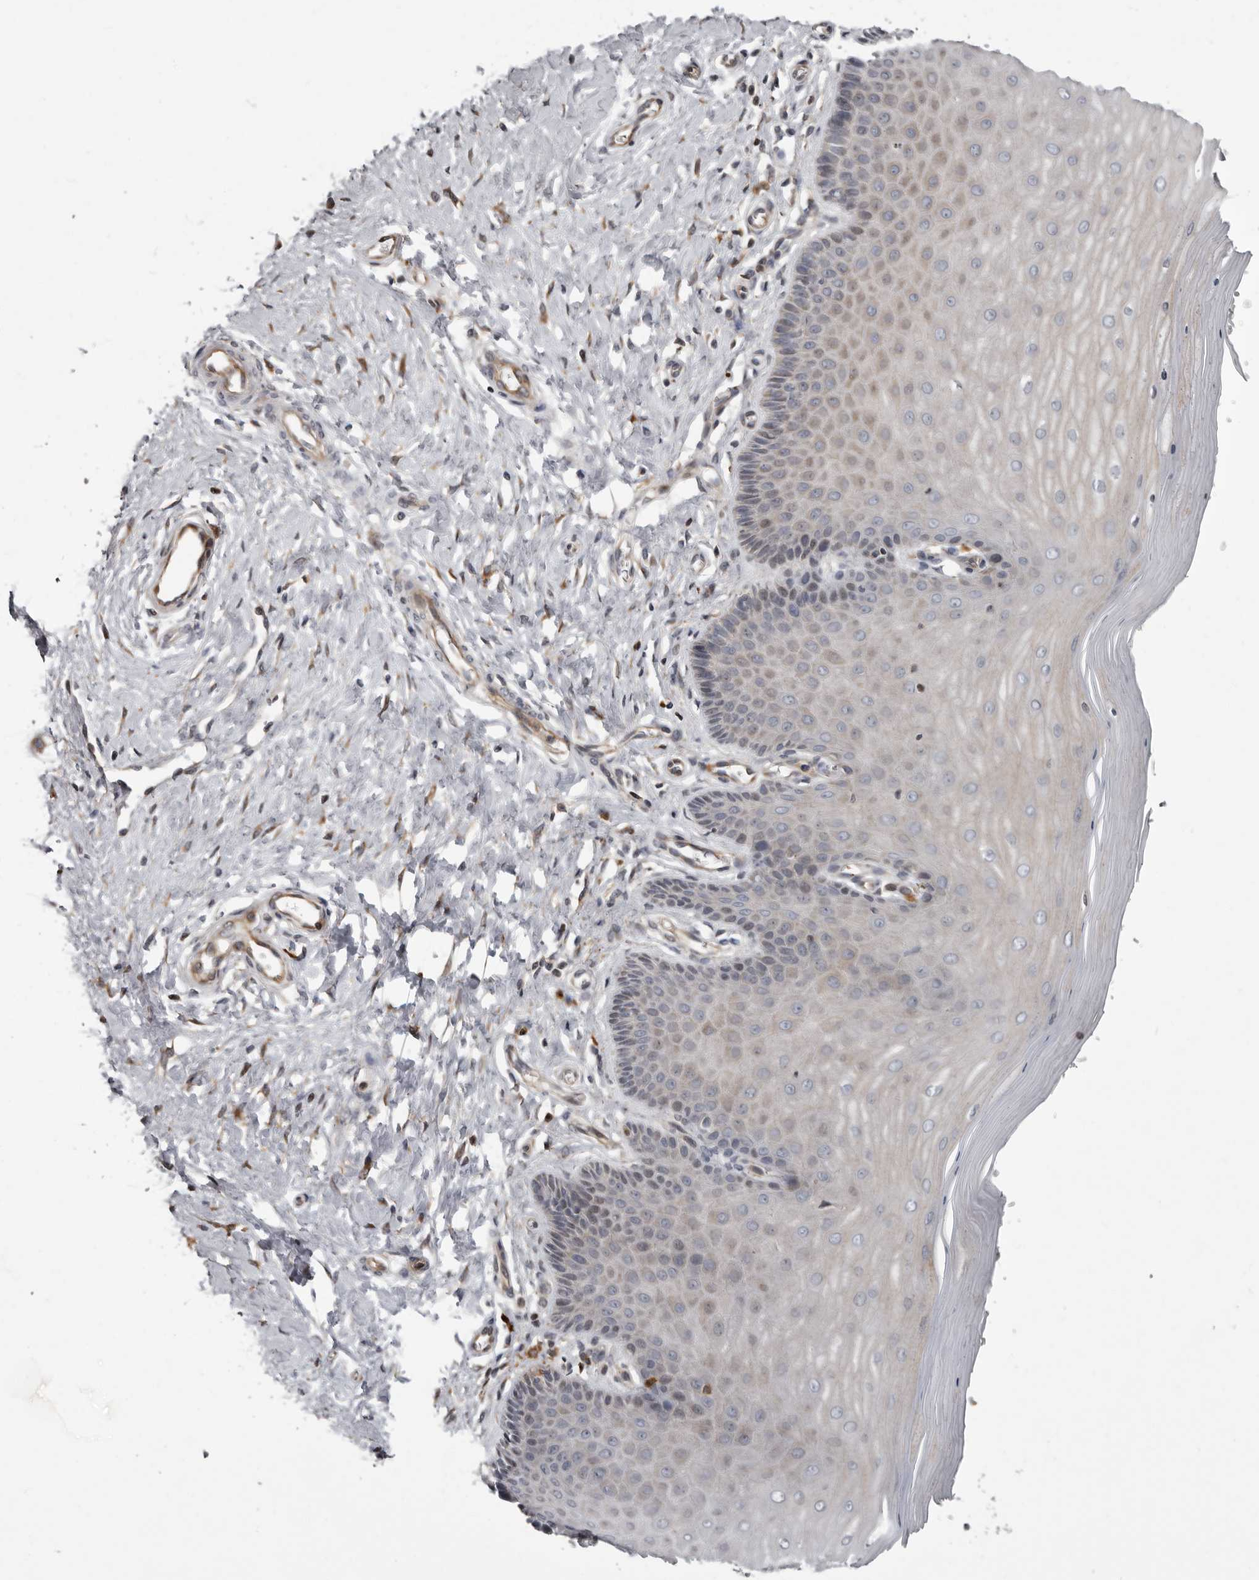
{"staining": {"intensity": "negative", "quantity": "none", "location": "none"}, "tissue": "cervix", "cell_type": "Glandular cells", "image_type": "normal", "snomed": [{"axis": "morphology", "description": "Normal tissue, NOS"}, {"axis": "topography", "description": "Cervix"}], "caption": "Image shows no significant protein expression in glandular cells of normal cervix. (Stains: DAB immunohistochemistry with hematoxylin counter stain, Microscopy: brightfield microscopy at high magnification).", "gene": "FGFR4", "patient": {"sex": "female", "age": 55}}